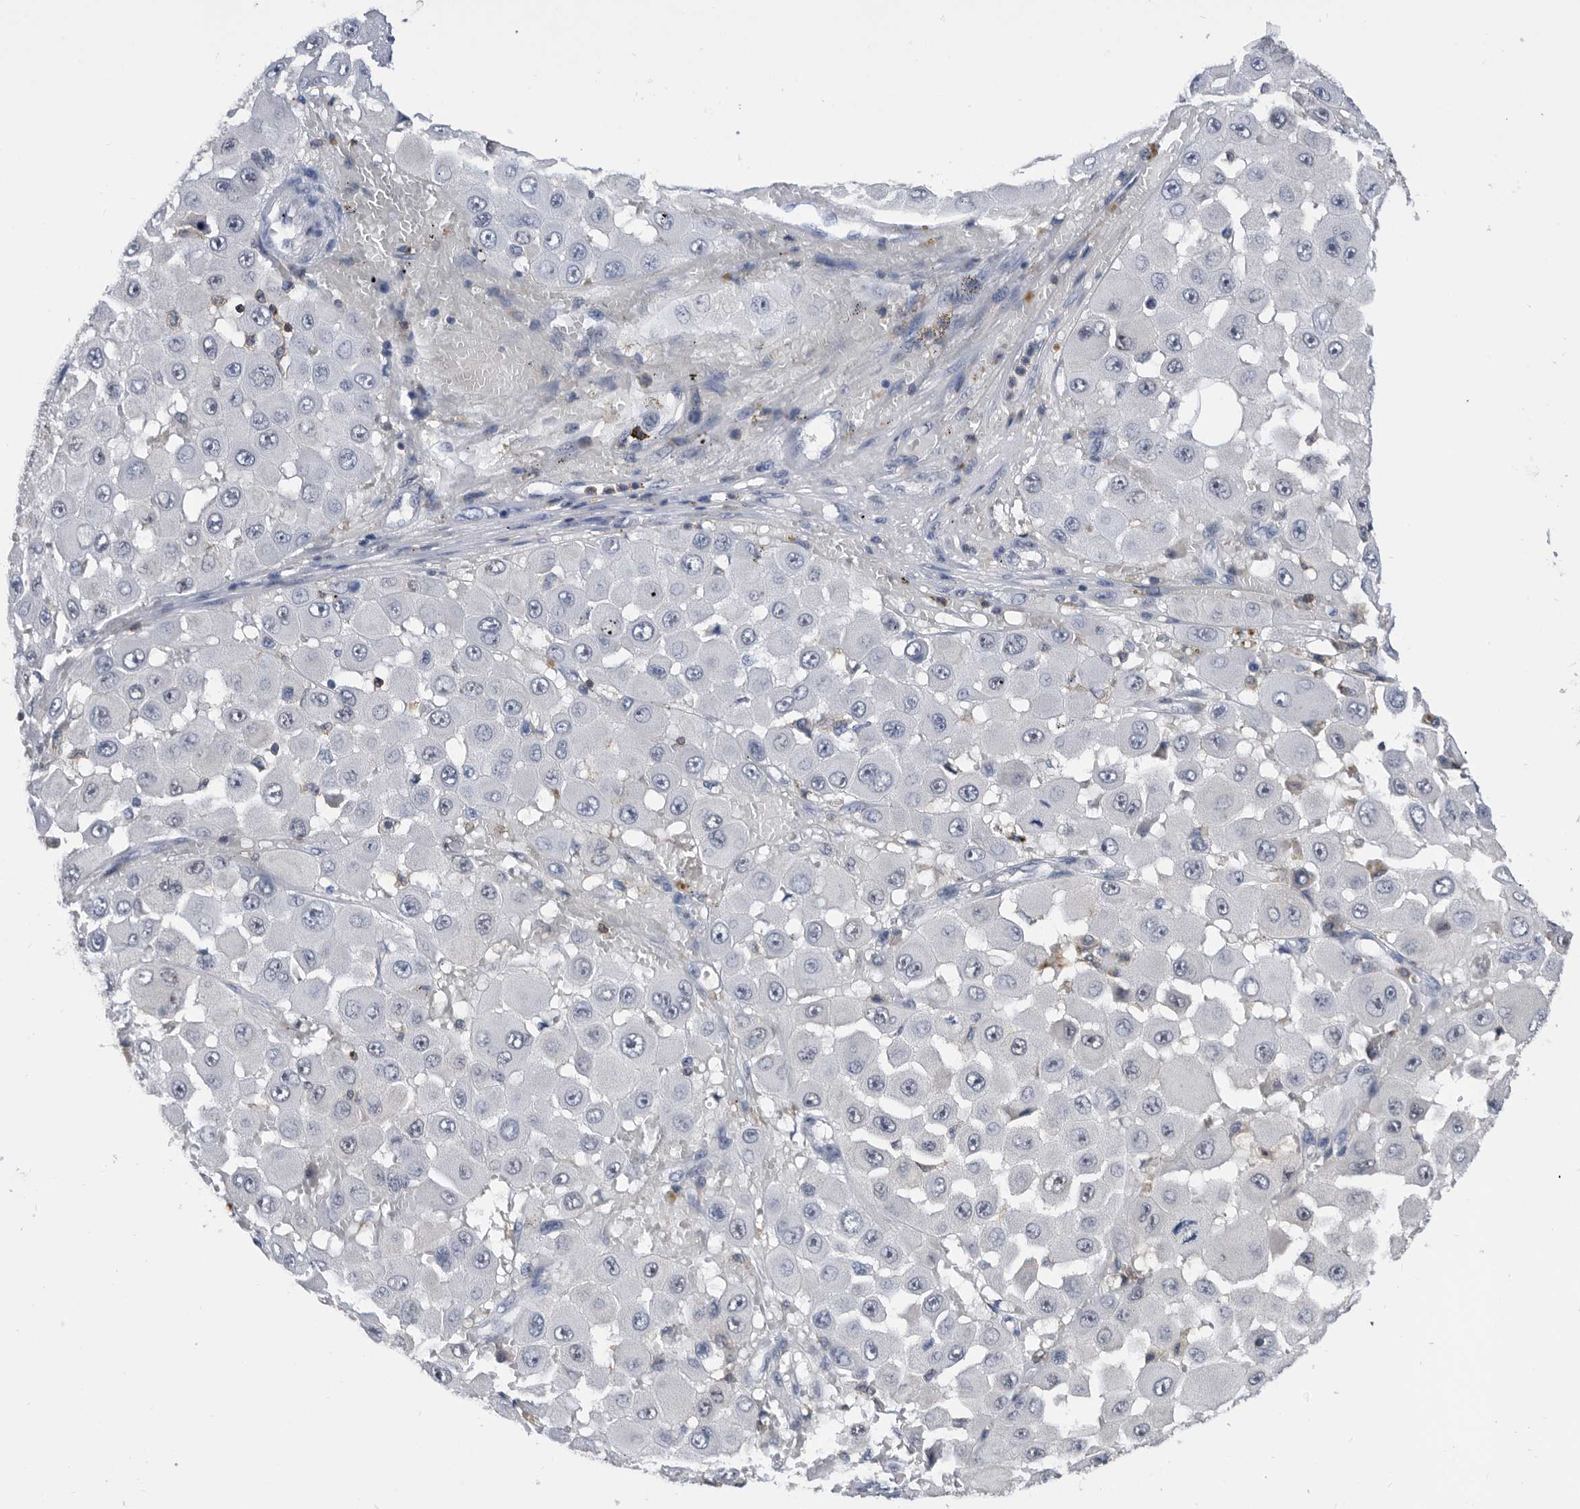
{"staining": {"intensity": "strong", "quantity": "<25%", "location": "nuclear"}, "tissue": "melanoma", "cell_type": "Tumor cells", "image_type": "cancer", "snomed": [{"axis": "morphology", "description": "Malignant melanoma, NOS"}, {"axis": "topography", "description": "Skin"}], "caption": "Immunohistochemical staining of melanoma exhibits strong nuclear protein expression in approximately <25% of tumor cells.", "gene": "ZNF260", "patient": {"sex": "female", "age": 81}}